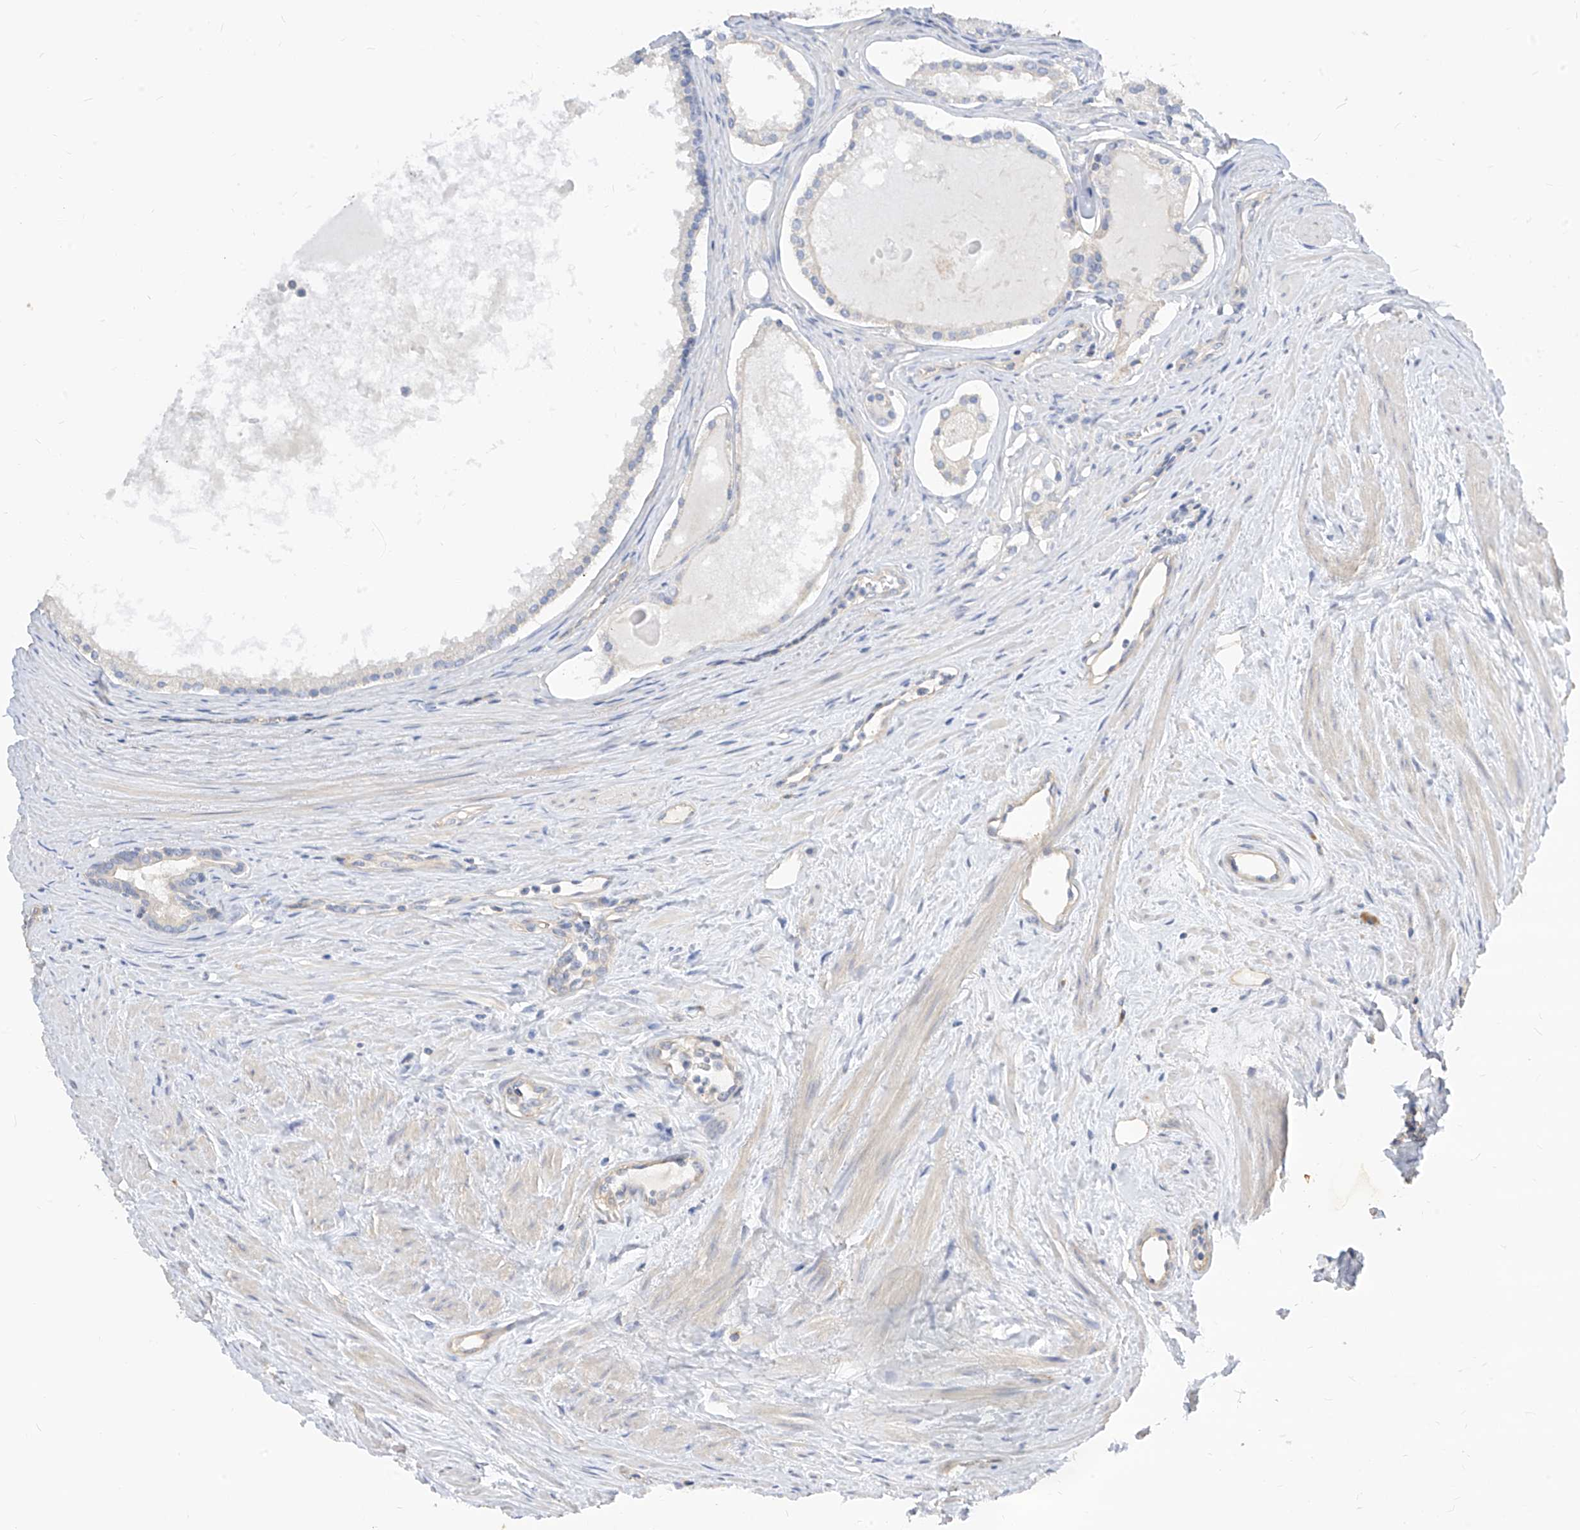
{"staining": {"intensity": "negative", "quantity": "none", "location": "none"}, "tissue": "prostate cancer", "cell_type": "Tumor cells", "image_type": "cancer", "snomed": [{"axis": "morphology", "description": "Adenocarcinoma, High grade"}, {"axis": "topography", "description": "Prostate"}], "caption": "Immunohistochemistry micrograph of neoplastic tissue: human prostate cancer stained with DAB (3,3'-diaminobenzidine) shows no significant protein staining in tumor cells.", "gene": "SCGB2A1", "patient": {"sex": "male", "age": 68}}